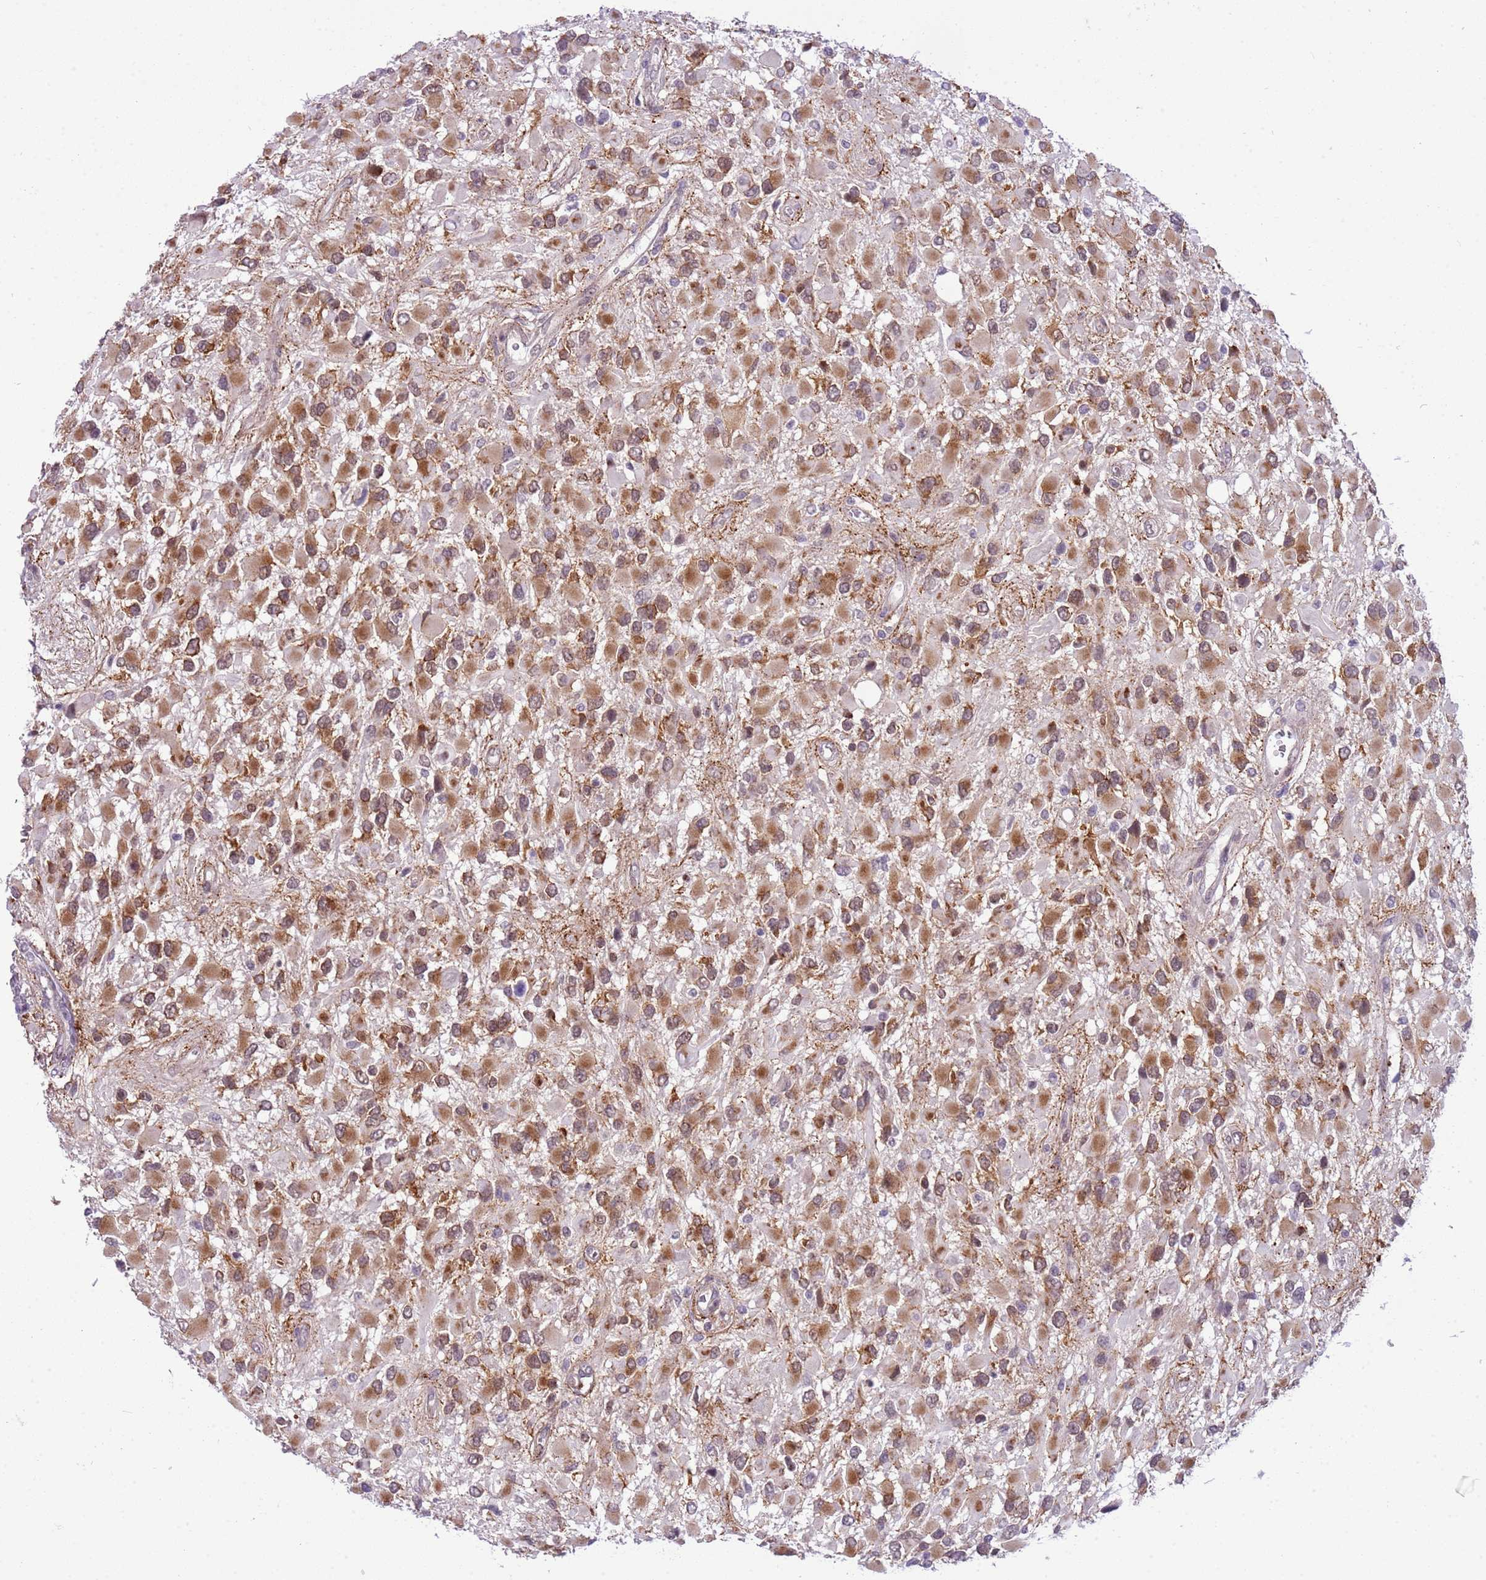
{"staining": {"intensity": "moderate", "quantity": ">75%", "location": "cytoplasmic/membranous"}, "tissue": "glioma", "cell_type": "Tumor cells", "image_type": "cancer", "snomed": [{"axis": "morphology", "description": "Glioma, malignant, High grade"}, {"axis": "topography", "description": "Brain"}], "caption": "There is medium levels of moderate cytoplasmic/membranous expression in tumor cells of glioma, as demonstrated by immunohistochemical staining (brown color).", "gene": "FAM120C", "patient": {"sex": "male", "age": 53}}